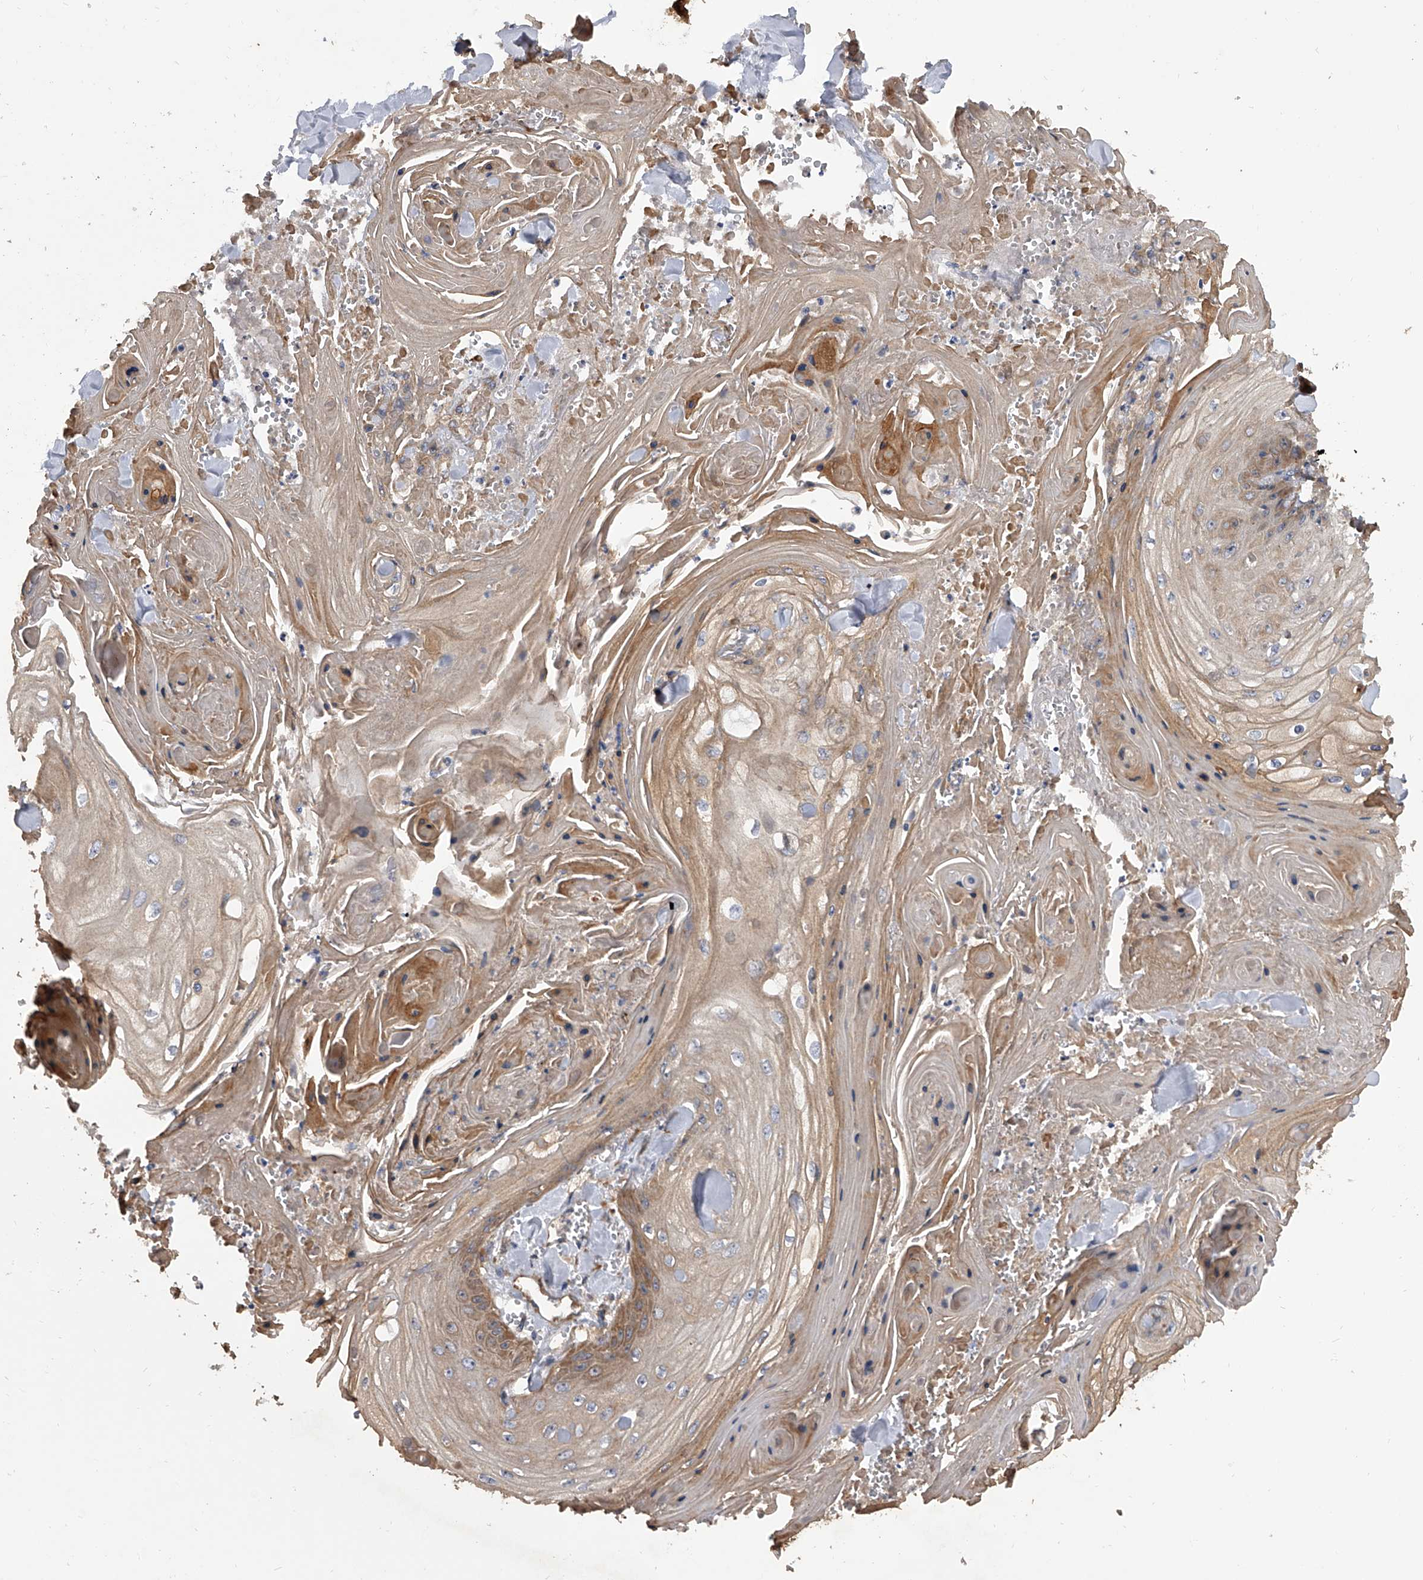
{"staining": {"intensity": "moderate", "quantity": "<25%", "location": "cytoplasmic/membranous"}, "tissue": "skin cancer", "cell_type": "Tumor cells", "image_type": "cancer", "snomed": [{"axis": "morphology", "description": "Squamous cell carcinoma, NOS"}, {"axis": "topography", "description": "Skin"}], "caption": "Moderate cytoplasmic/membranous positivity is seen in approximately <25% of tumor cells in skin squamous cell carcinoma.", "gene": "EXOC4", "patient": {"sex": "male", "age": 74}}